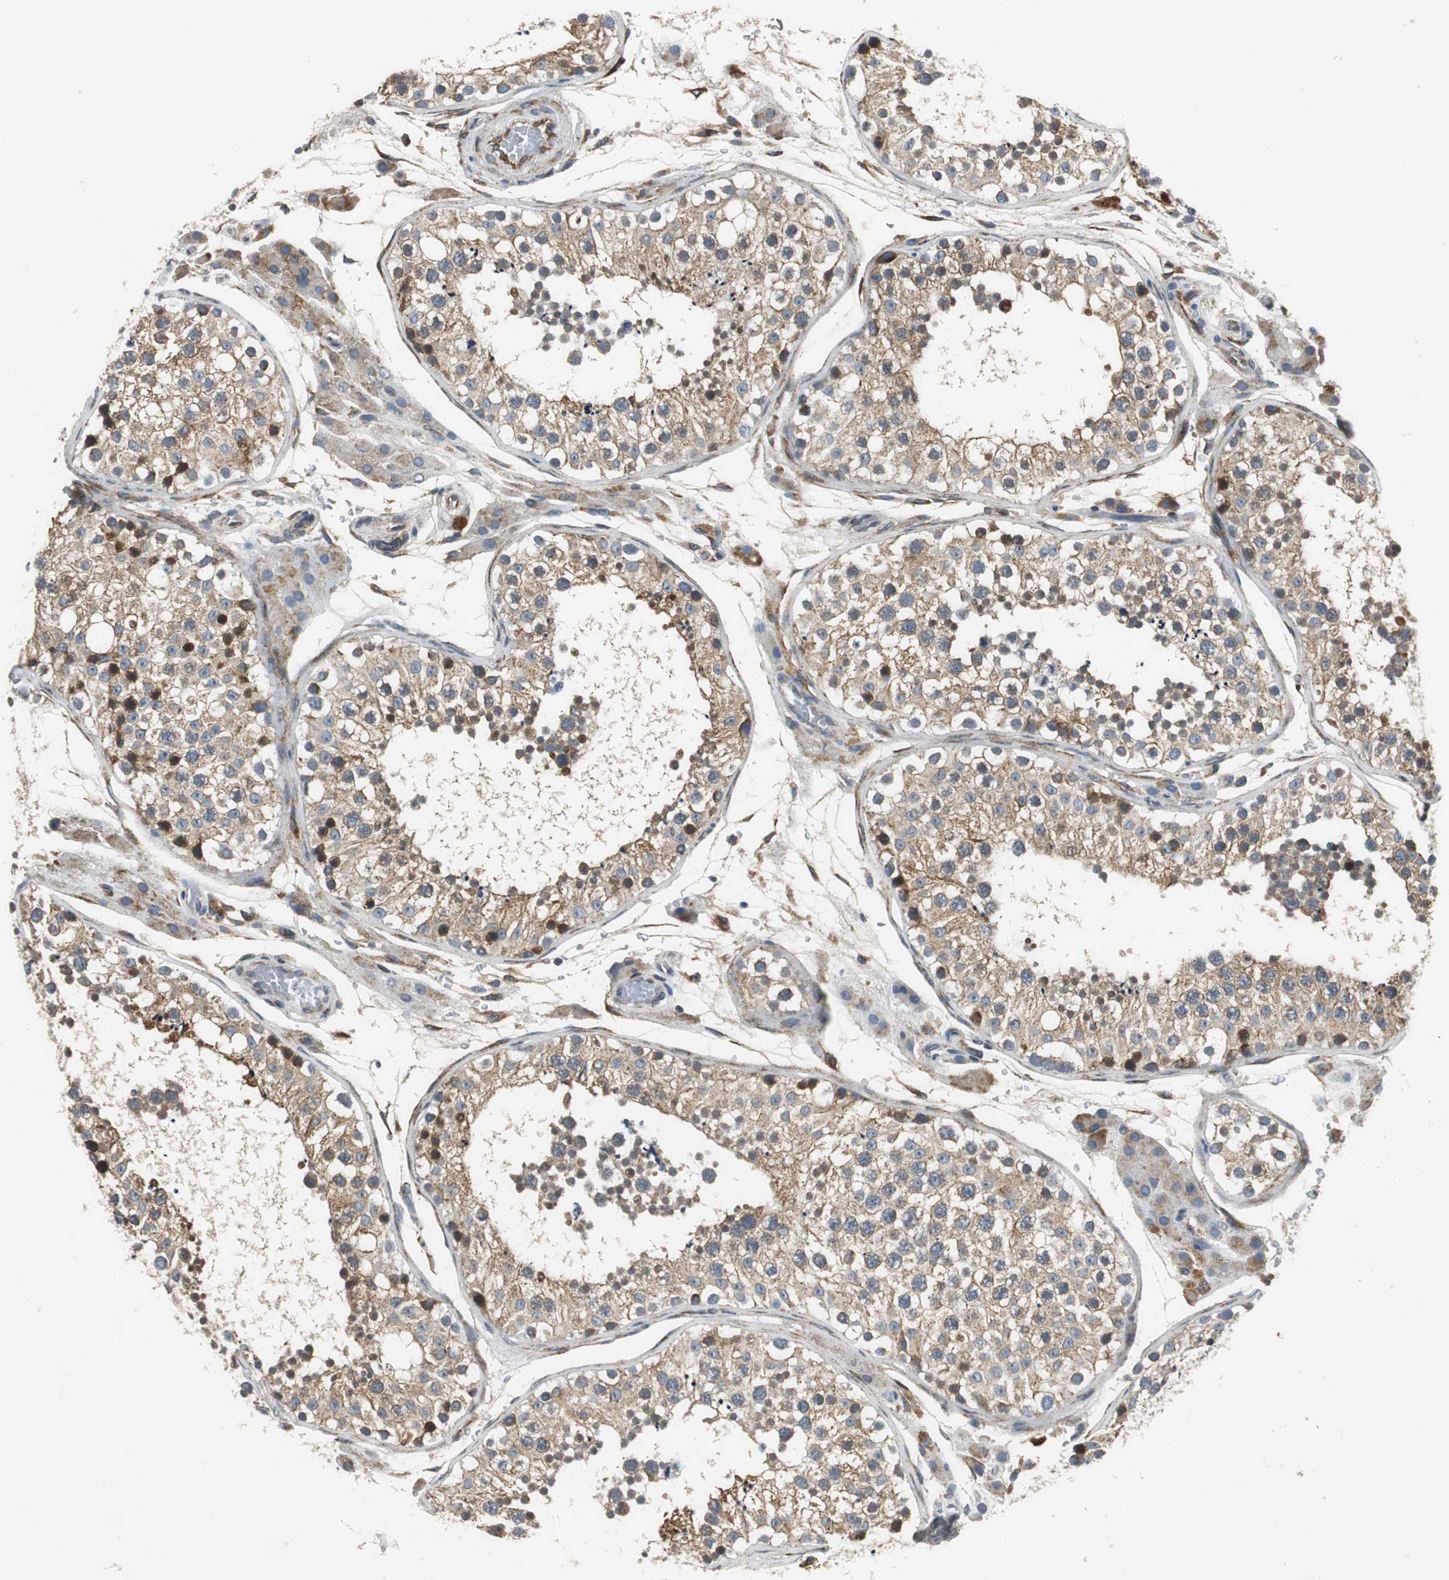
{"staining": {"intensity": "moderate", "quantity": ">75%", "location": "cytoplasmic/membranous"}, "tissue": "testis", "cell_type": "Cells in seminiferous ducts", "image_type": "normal", "snomed": [{"axis": "morphology", "description": "Normal tissue, NOS"}, {"axis": "topography", "description": "Testis"}], "caption": "This is a photomicrograph of immunohistochemistry staining of unremarkable testis, which shows moderate expression in the cytoplasmic/membranous of cells in seminiferous ducts.", "gene": "ISCU", "patient": {"sex": "male", "age": 26}}